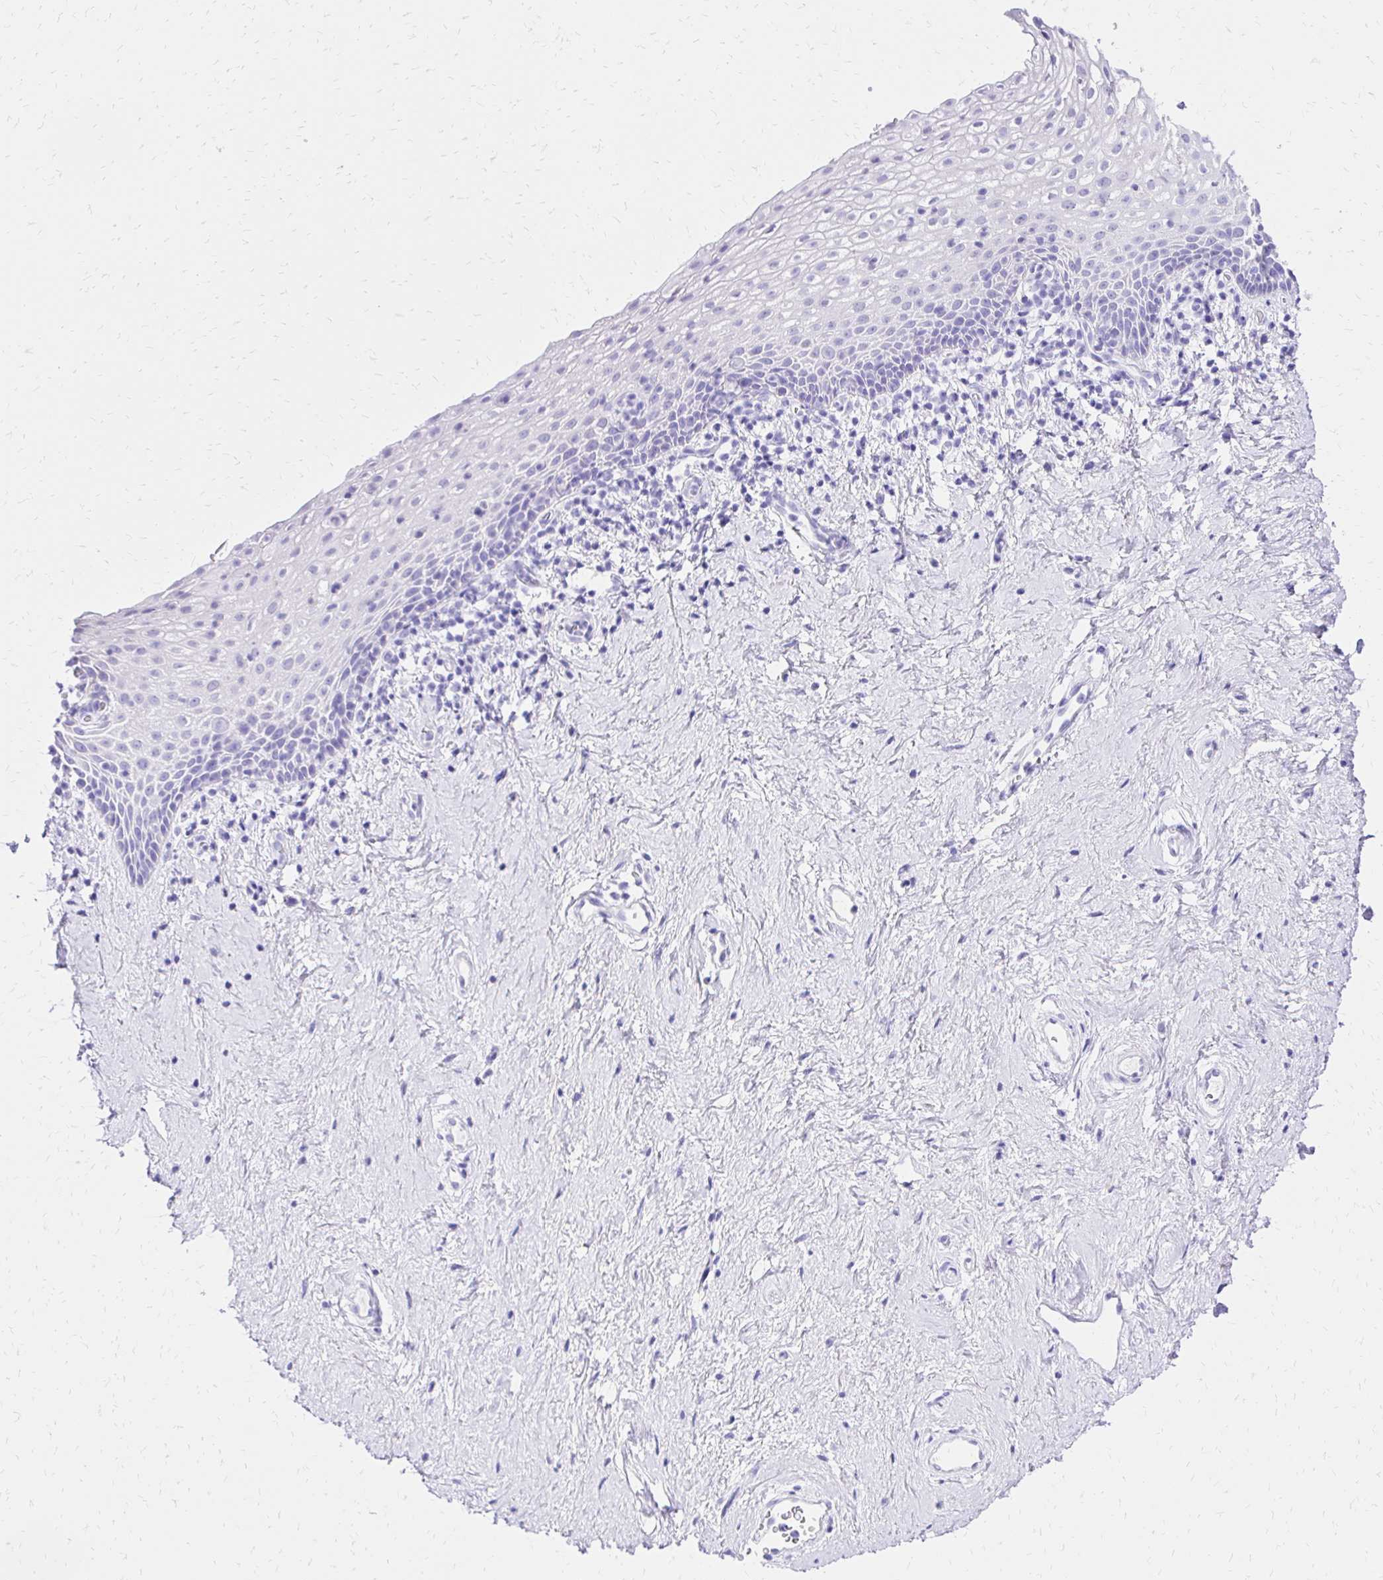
{"staining": {"intensity": "negative", "quantity": "none", "location": "none"}, "tissue": "vagina", "cell_type": "Squamous epithelial cells", "image_type": "normal", "snomed": [{"axis": "morphology", "description": "Normal tissue, NOS"}, {"axis": "topography", "description": "Vagina"}], "caption": "The photomicrograph exhibits no significant positivity in squamous epithelial cells of vagina.", "gene": "S100G", "patient": {"sex": "female", "age": 61}}